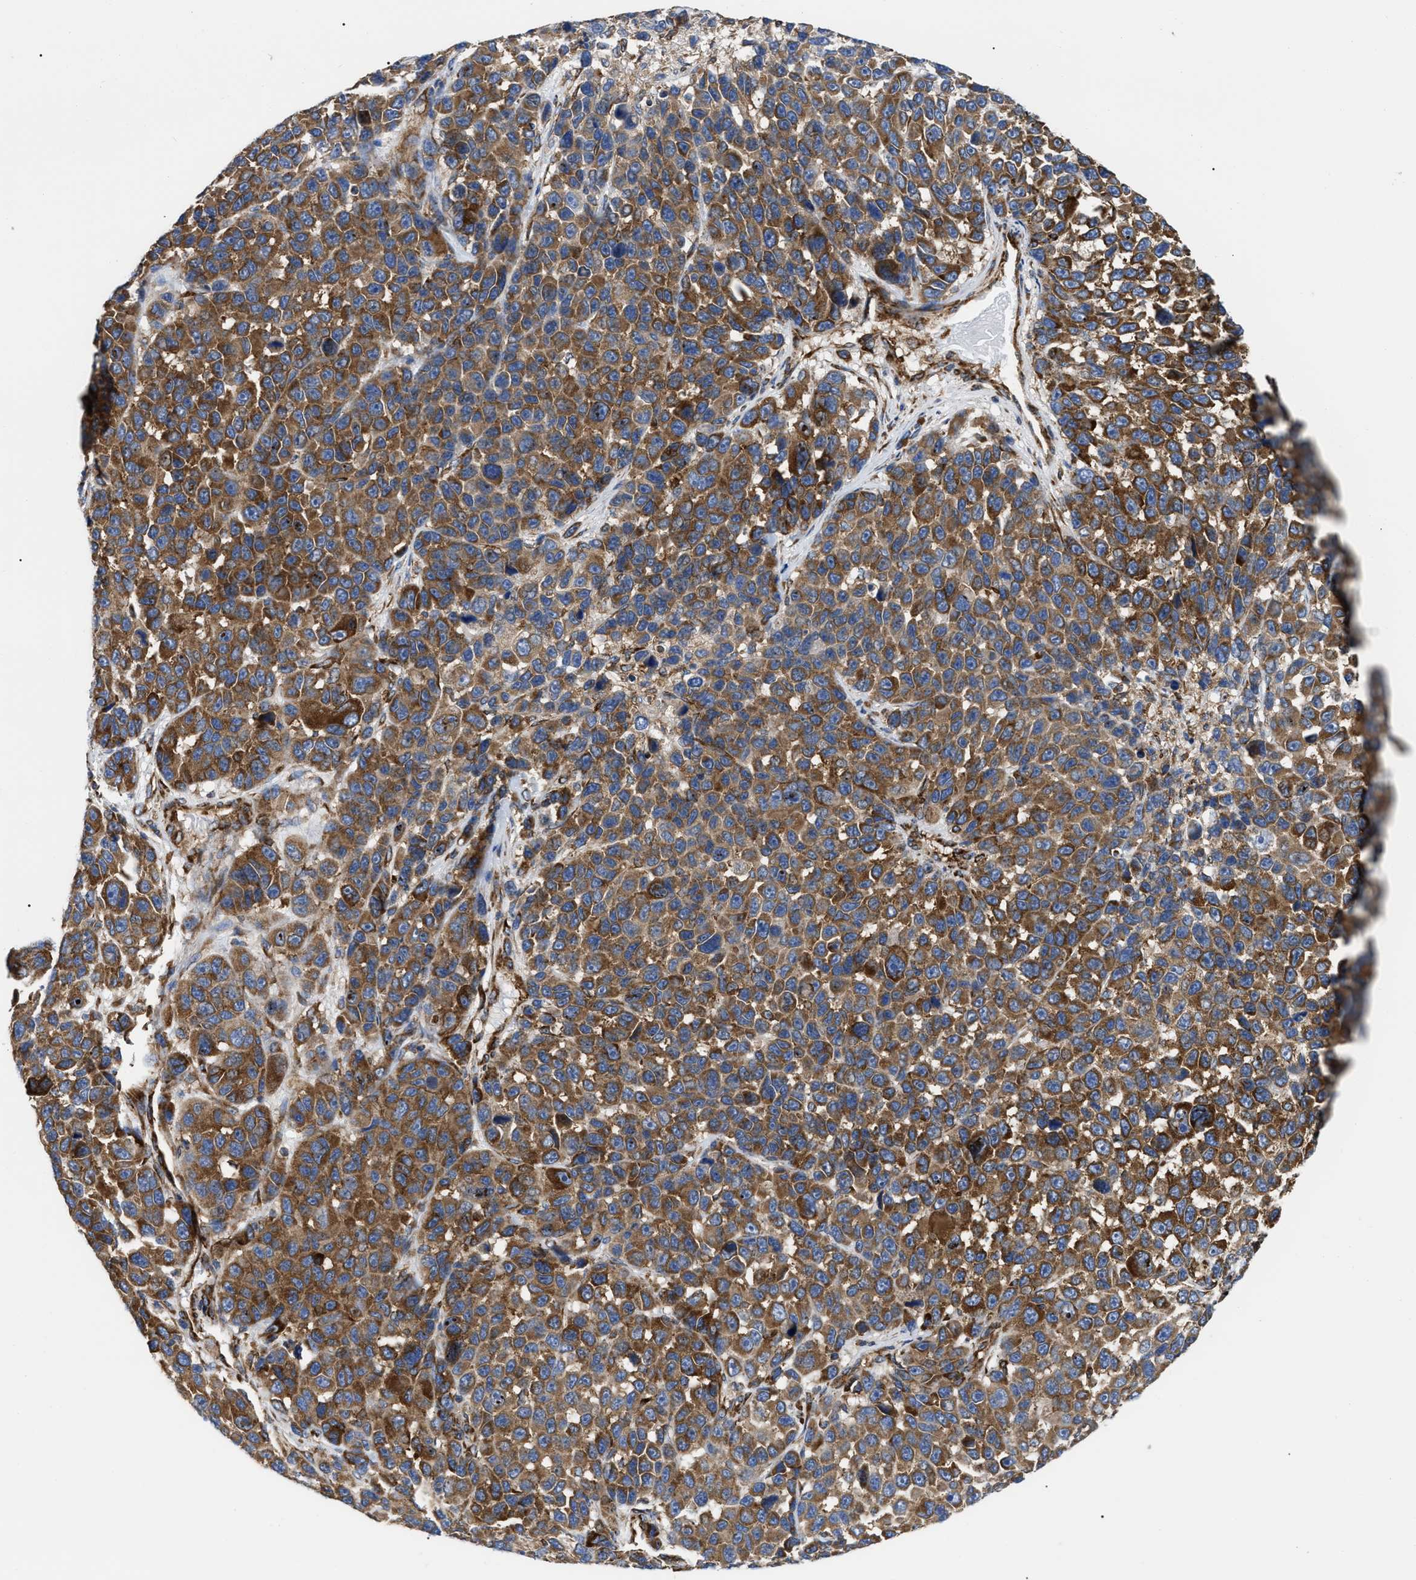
{"staining": {"intensity": "strong", "quantity": ">75%", "location": "cytoplasmic/membranous"}, "tissue": "melanoma", "cell_type": "Tumor cells", "image_type": "cancer", "snomed": [{"axis": "morphology", "description": "Malignant melanoma, NOS"}, {"axis": "topography", "description": "Skin"}], "caption": "Strong cytoplasmic/membranous protein staining is appreciated in about >75% of tumor cells in melanoma. (brown staining indicates protein expression, while blue staining denotes nuclei).", "gene": "FAM120A", "patient": {"sex": "male", "age": 53}}